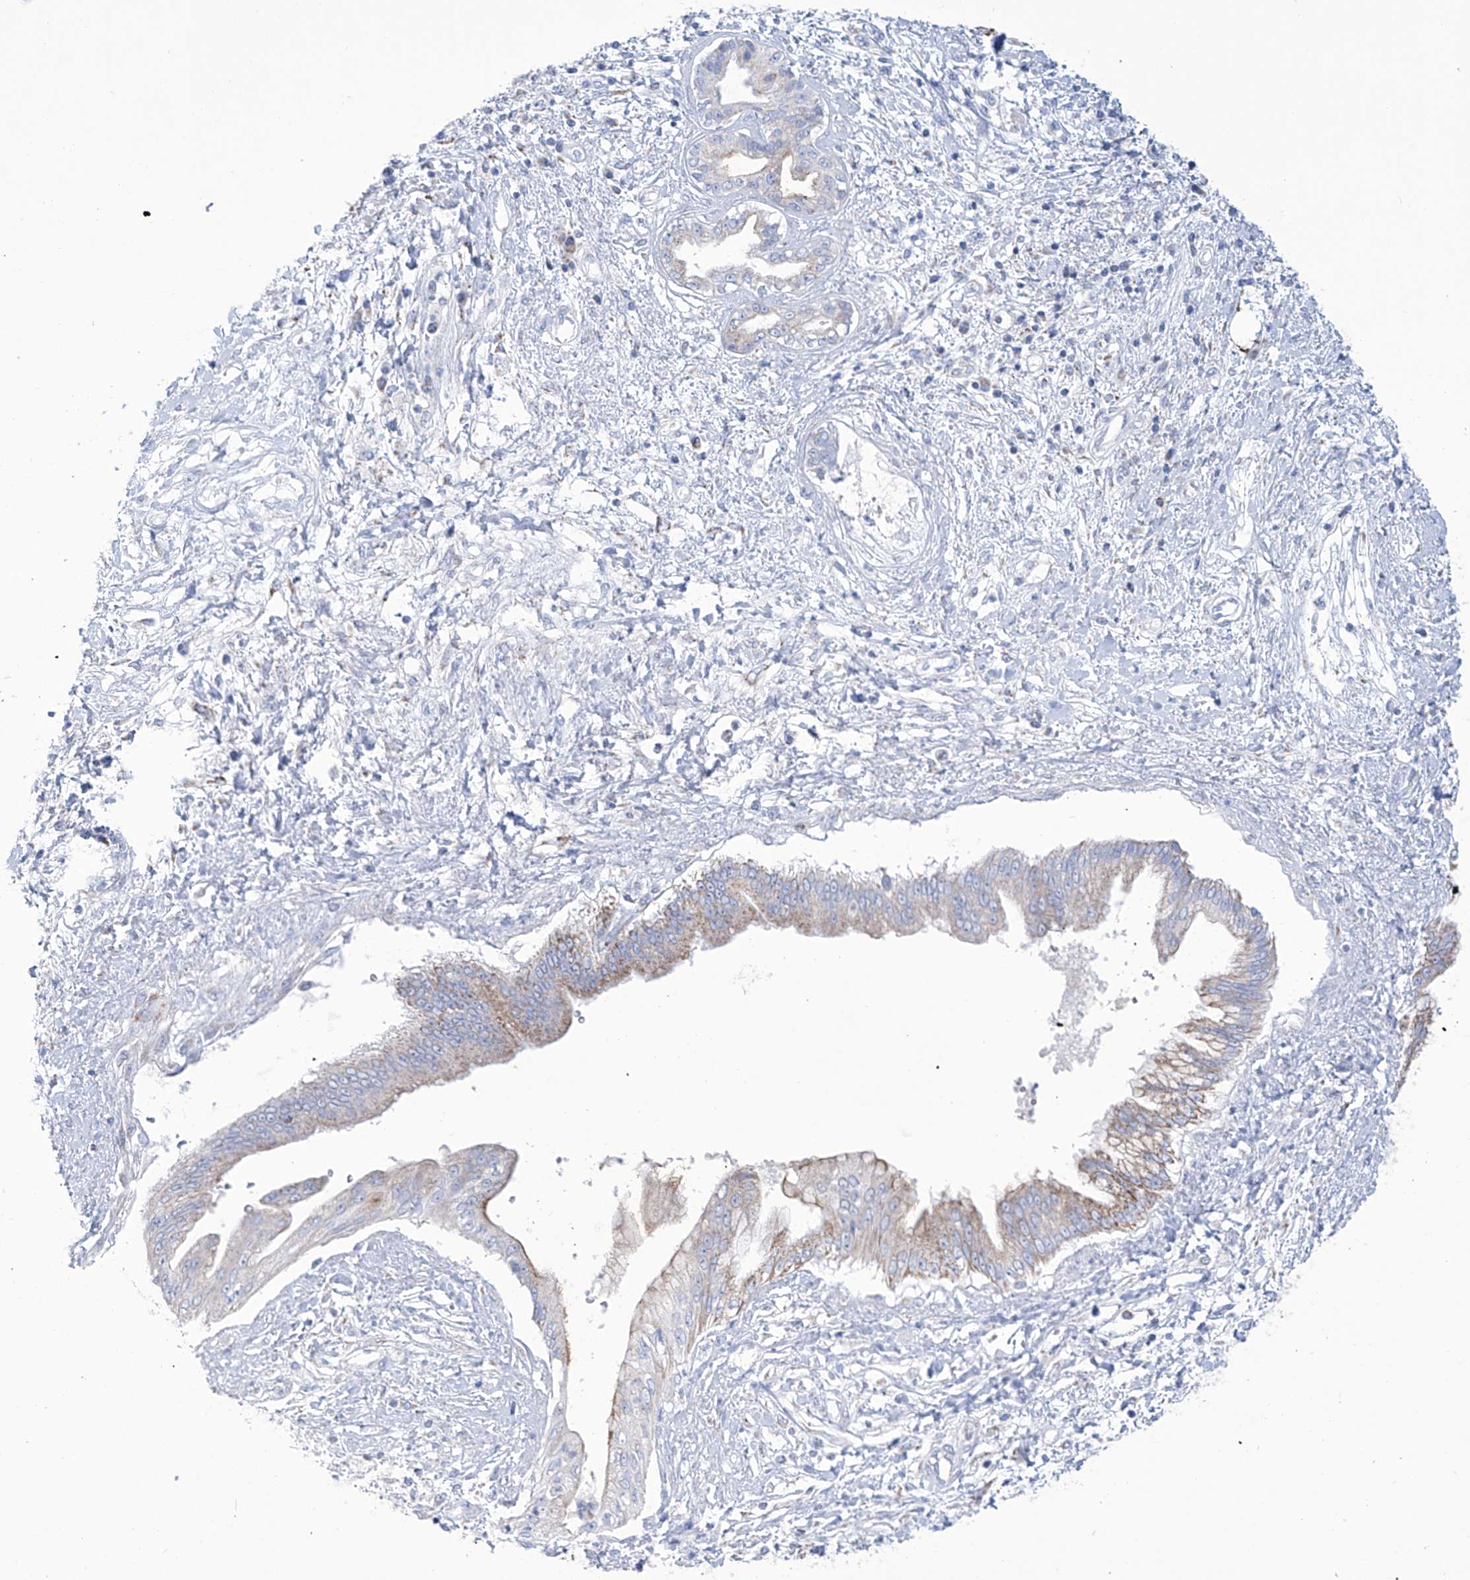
{"staining": {"intensity": "weak", "quantity": "<25%", "location": "cytoplasmic/membranous"}, "tissue": "pancreatic cancer", "cell_type": "Tumor cells", "image_type": "cancer", "snomed": [{"axis": "morphology", "description": "Adenocarcinoma, NOS"}, {"axis": "topography", "description": "Pancreas"}], "caption": "Tumor cells show no significant staining in pancreatic cancer (adenocarcinoma).", "gene": "ALDH6A1", "patient": {"sex": "female", "age": 56}}